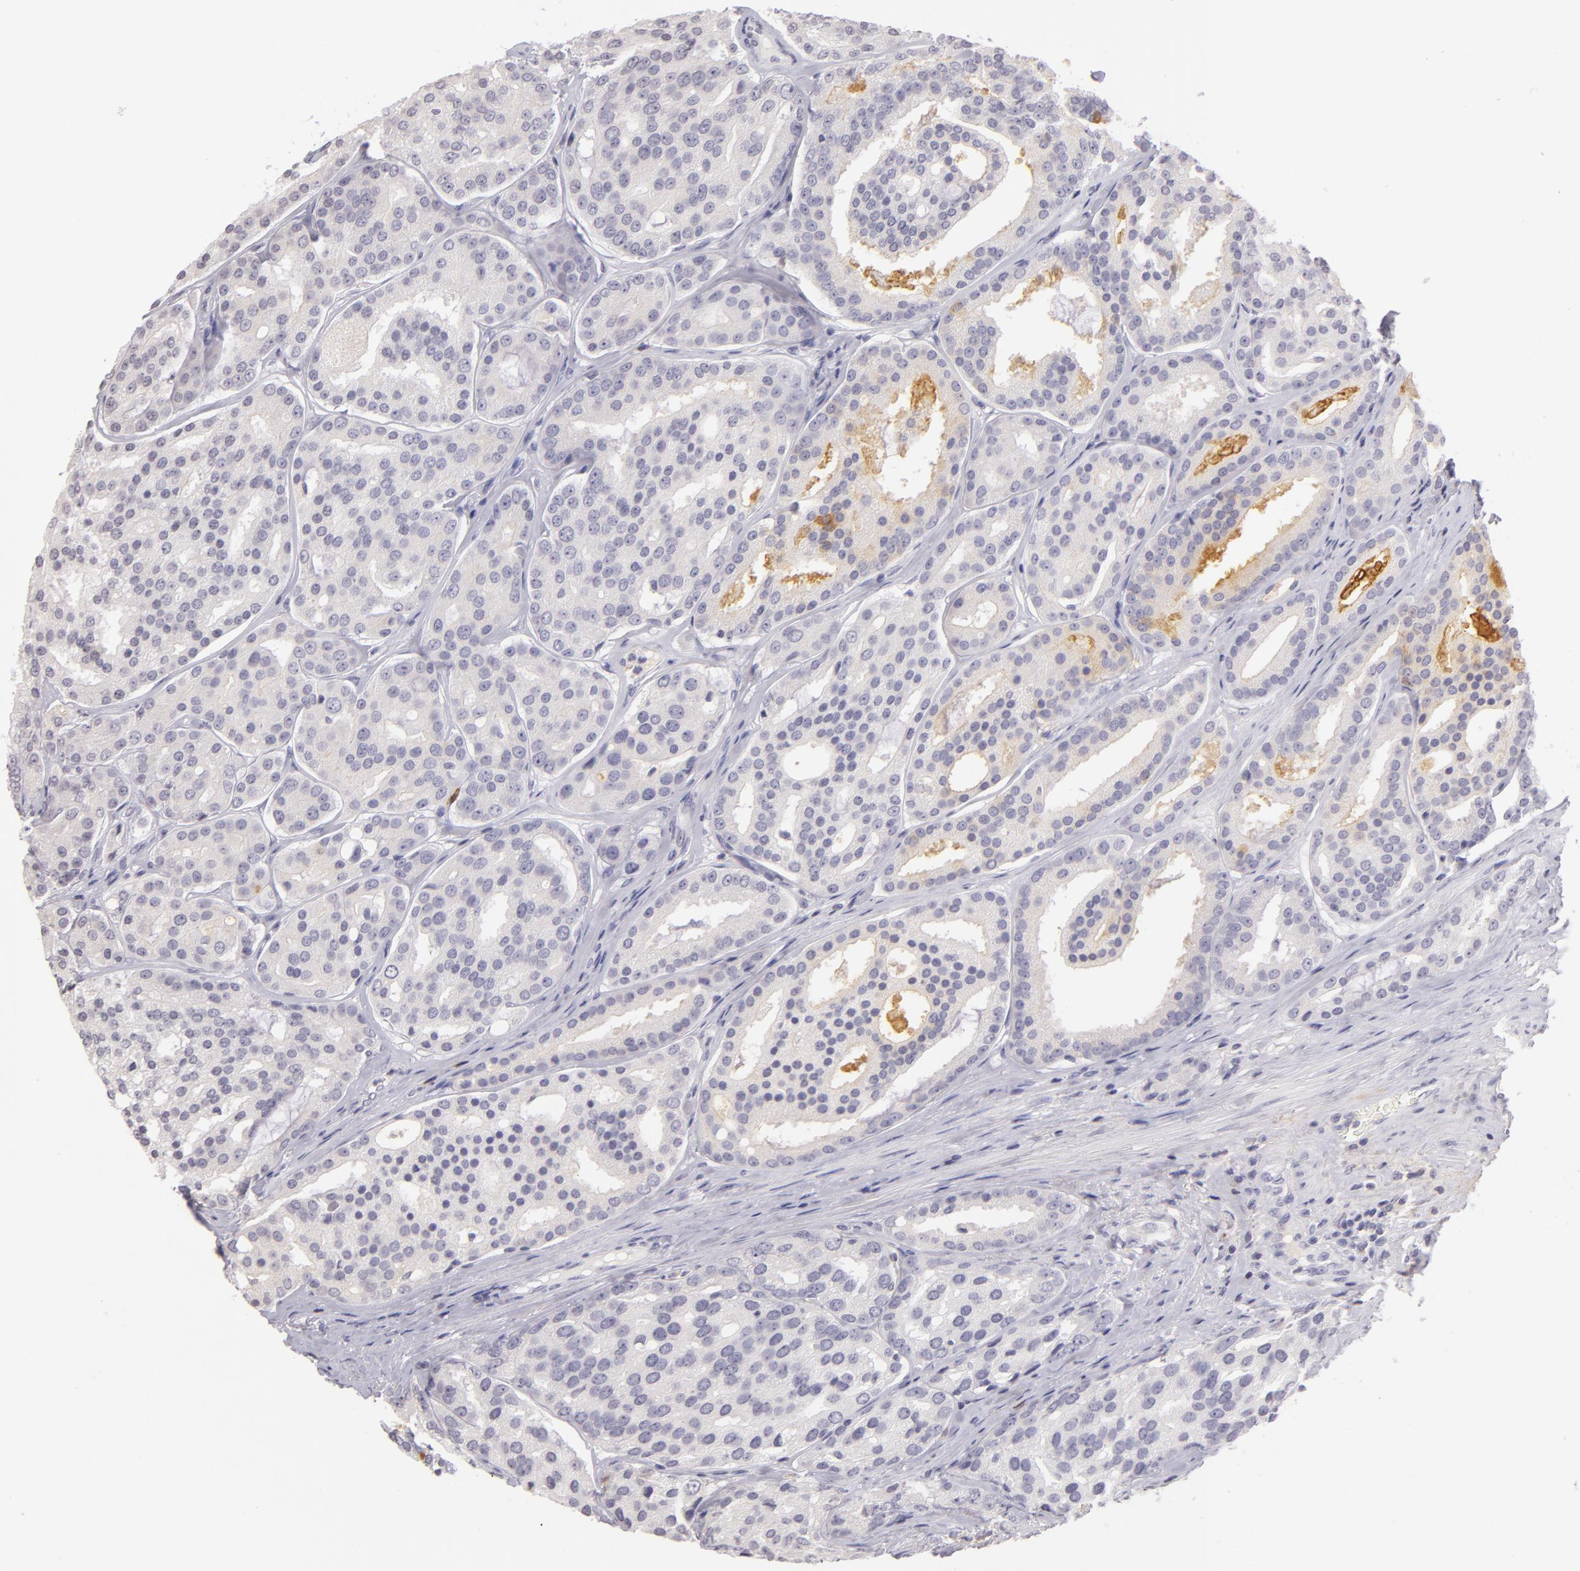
{"staining": {"intensity": "negative", "quantity": "none", "location": "none"}, "tissue": "prostate cancer", "cell_type": "Tumor cells", "image_type": "cancer", "snomed": [{"axis": "morphology", "description": "Adenocarcinoma, High grade"}, {"axis": "topography", "description": "Prostate"}], "caption": "Immunohistochemistry (IHC) image of neoplastic tissue: high-grade adenocarcinoma (prostate) stained with DAB demonstrates no significant protein staining in tumor cells. The staining is performed using DAB (3,3'-diaminobenzidine) brown chromogen with nuclei counter-stained in using hematoxylin.", "gene": "IL2RA", "patient": {"sex": "male", "age": 64}}